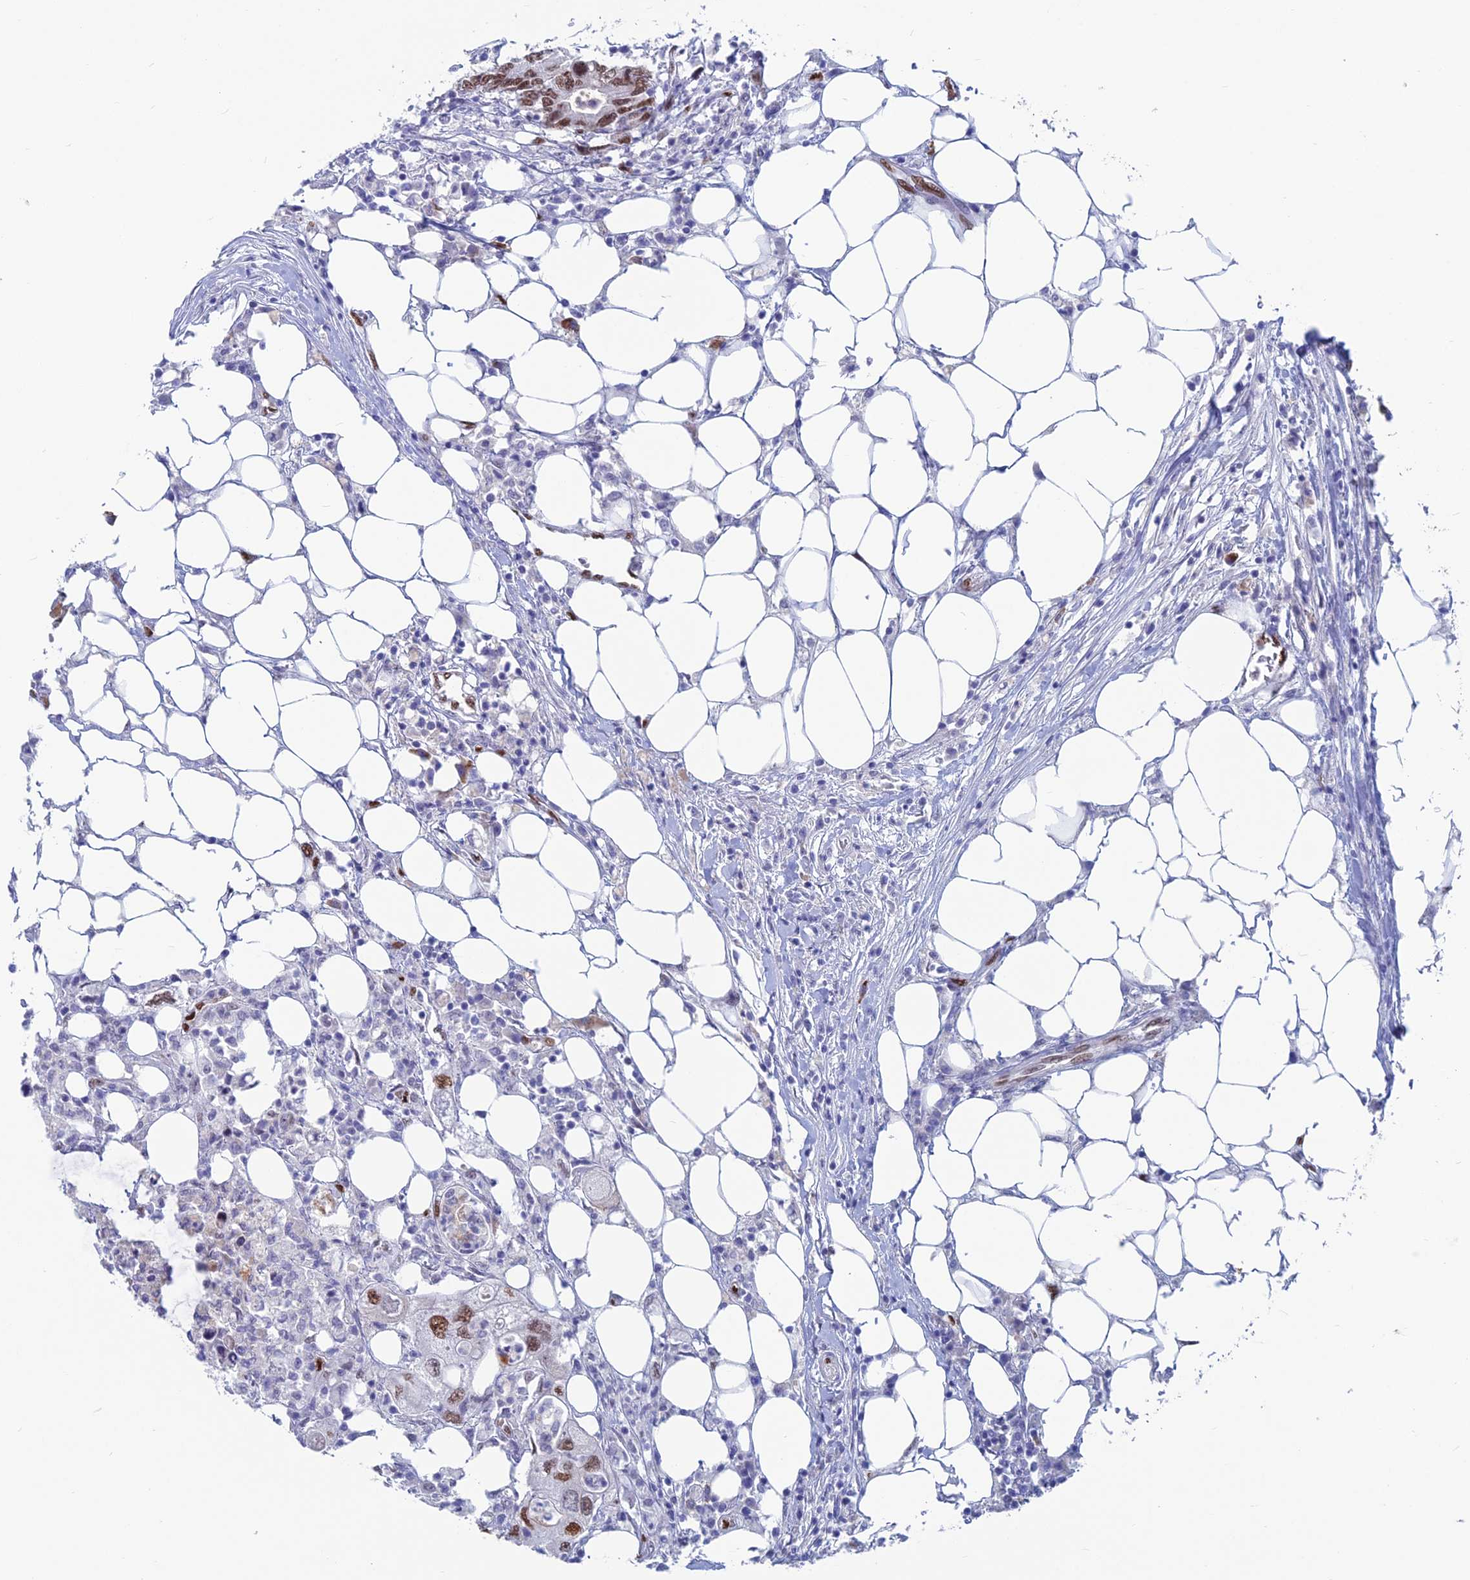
{"staining": {"intensity": "strong", "quantity": ">75%", "location": "nuclear"}, "tissue": "colorectal cancer", "cell_type": "Tumor cells", "image_type": "cancer", "snomed": [{"axis": "morphology", "description": "Adenocarcinoma, NOS"}, {"axis": "topography", "description": "Colon"}], "caption": "Adenocarcinoma (colorectal) stained with DAB IHC reveals high levels of strong nuclear positivity in approximately >75% of tumor cells. Using DAB (3,3'-diaminobenzidine) (brown) and hematoxylin (blue) stains, captured at high magnification using brightfield microscopy.", "gene": "NOL4L", "patient": {"sex": "male", "age": 71}}